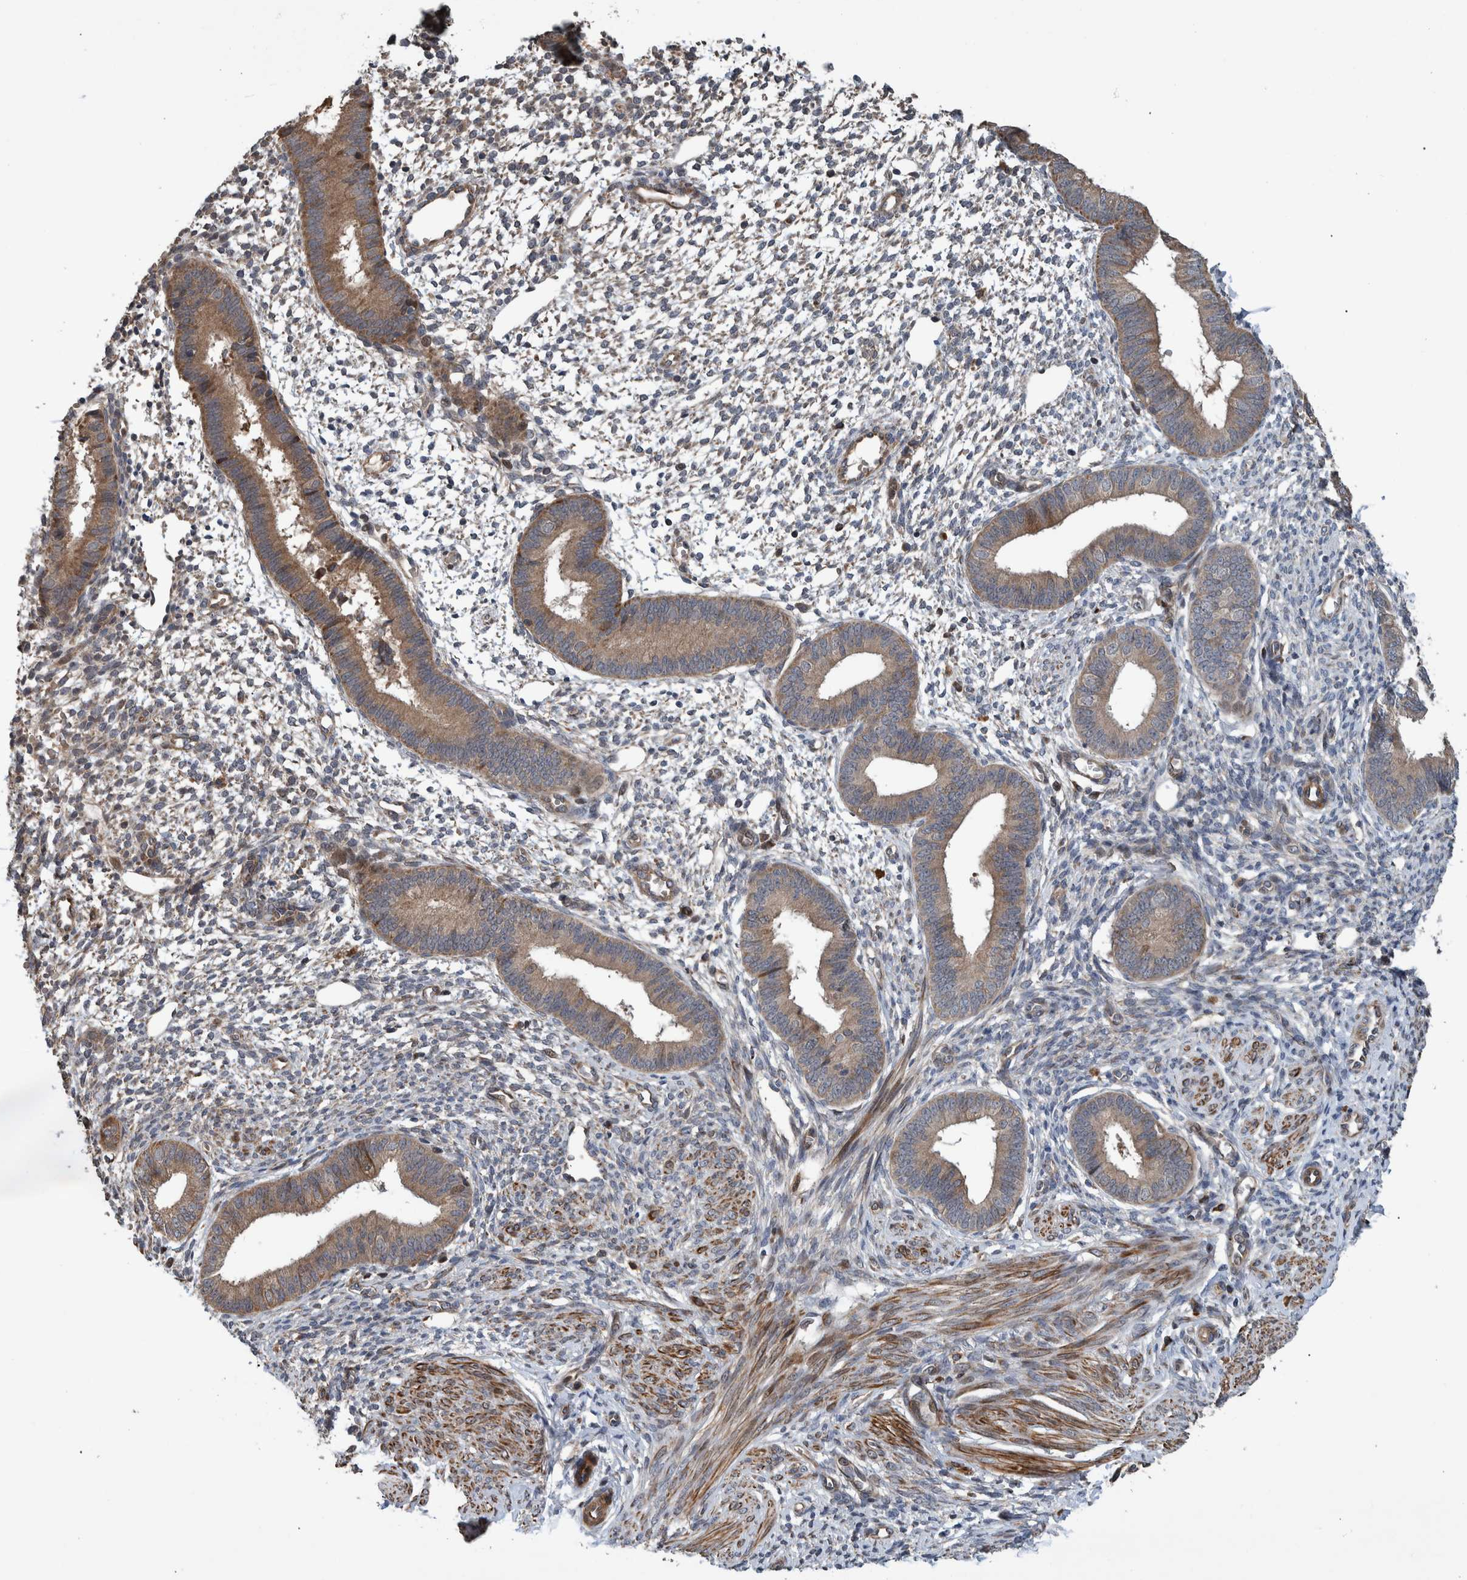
{"staining": {"intensity": "weak", "quantity": "<25%", "location": "cytoplasmic/membranous"}, "tissue": "endometrium", "cell_type": "Cells in endometrial stroma", "image_type": "normal", "snomed": [{"axis": "morphology", "description": "Normal tissue, NOS"}, {"axis": "topography", "description": "Endometrium"}], "caption": "This is an immunohistochemistry micrograph of benign human endometrium. There is no positivity in cells in endometrial stroma.", "gene": "B3GNTL1", "patient": {"sex": "female", "age": 46}}